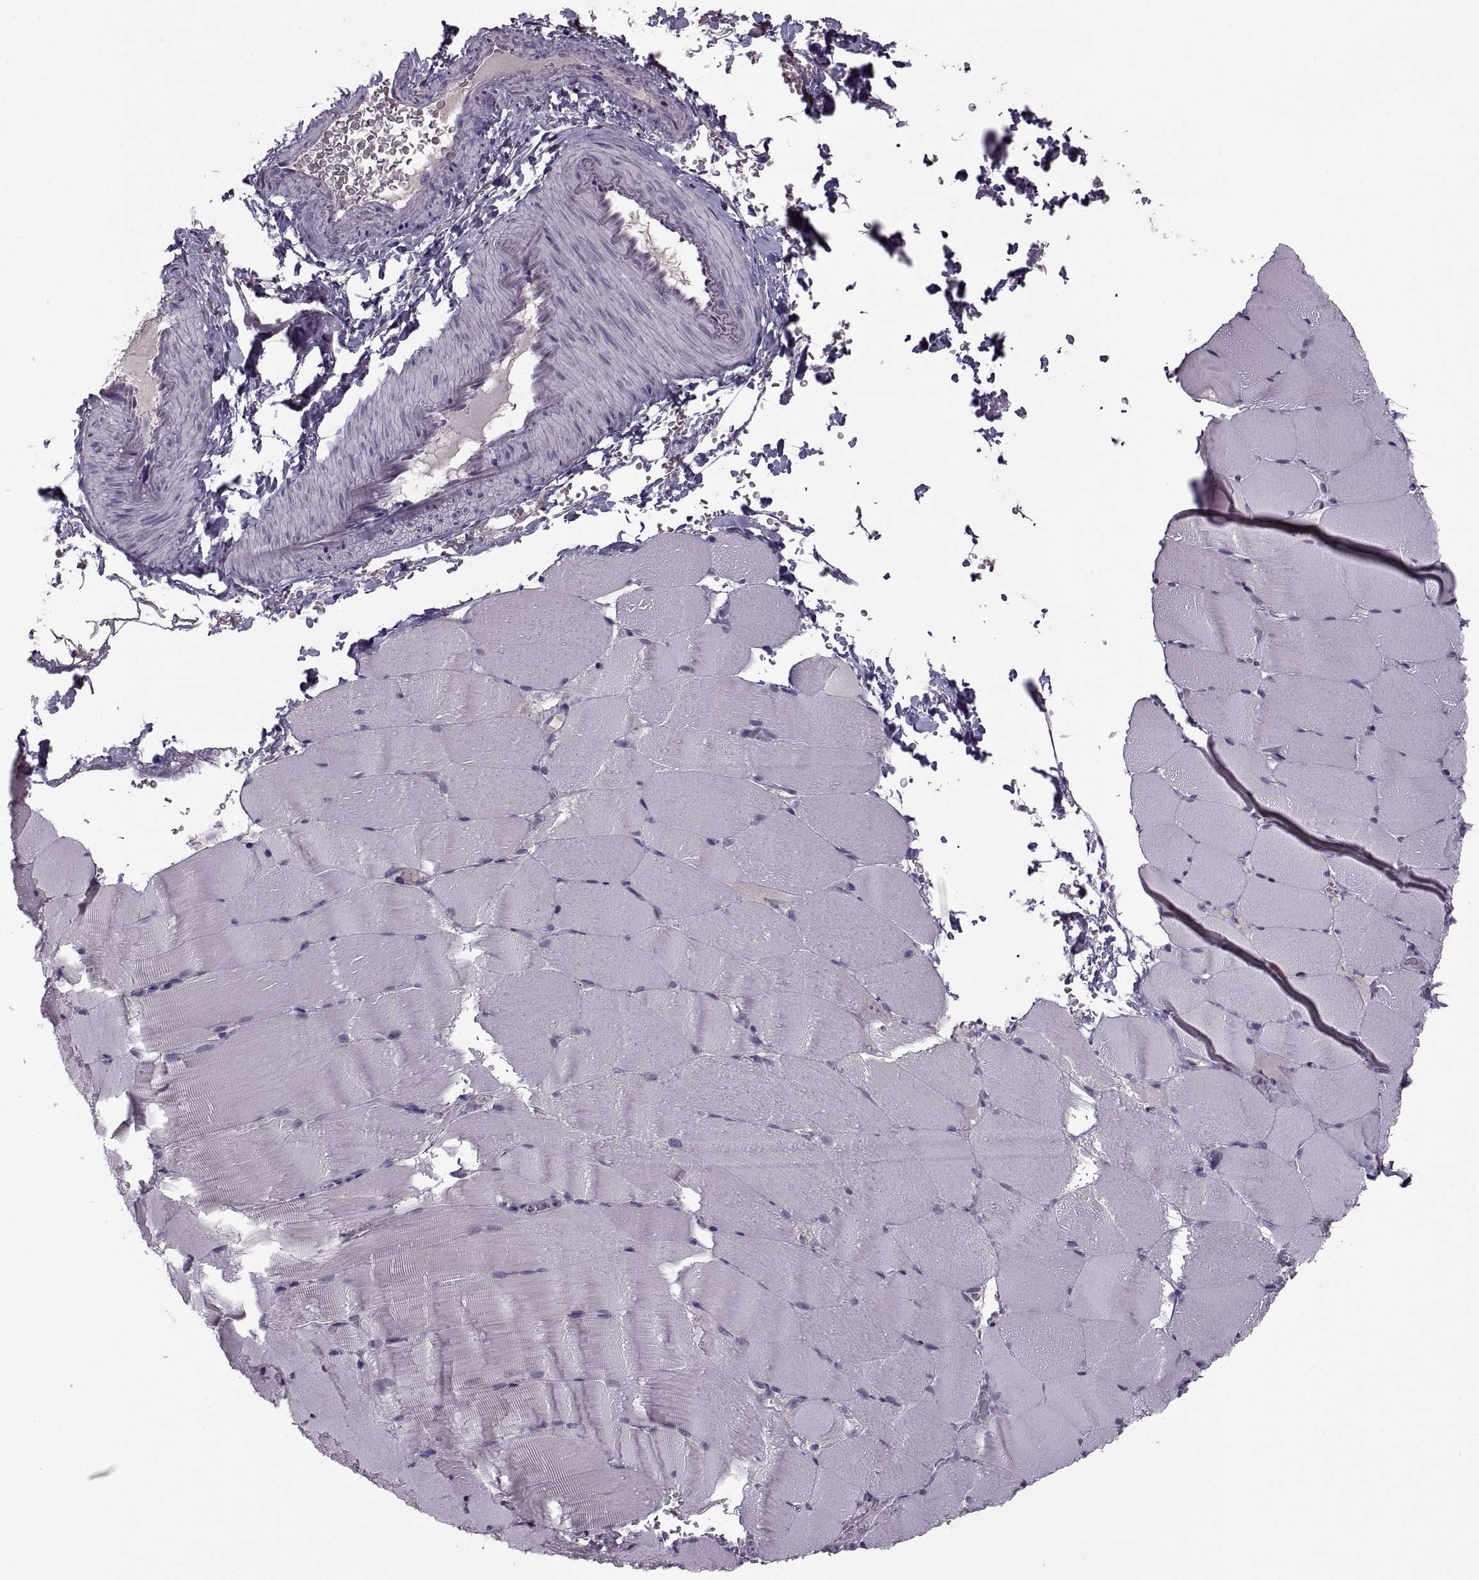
{"staining": {"intensity": "negative", "quantity": "none", "location": "none"}, "tissue": "skeletal muscle", "cell_type": "Myocytes", "image_type": "normal", "snomed": [{"axis": "morphology", "description": "Normal tissue, NOS"}, {"axis": "topography", "description": "Skeletal muscle"}], "caption": "DAB immunohistochemical staining of unremarkable skeletal muscle demonstrates no significant positivity in myocytes.", "gene": "CACNA1F", "patient": {"sex": "female", "age": 37}}